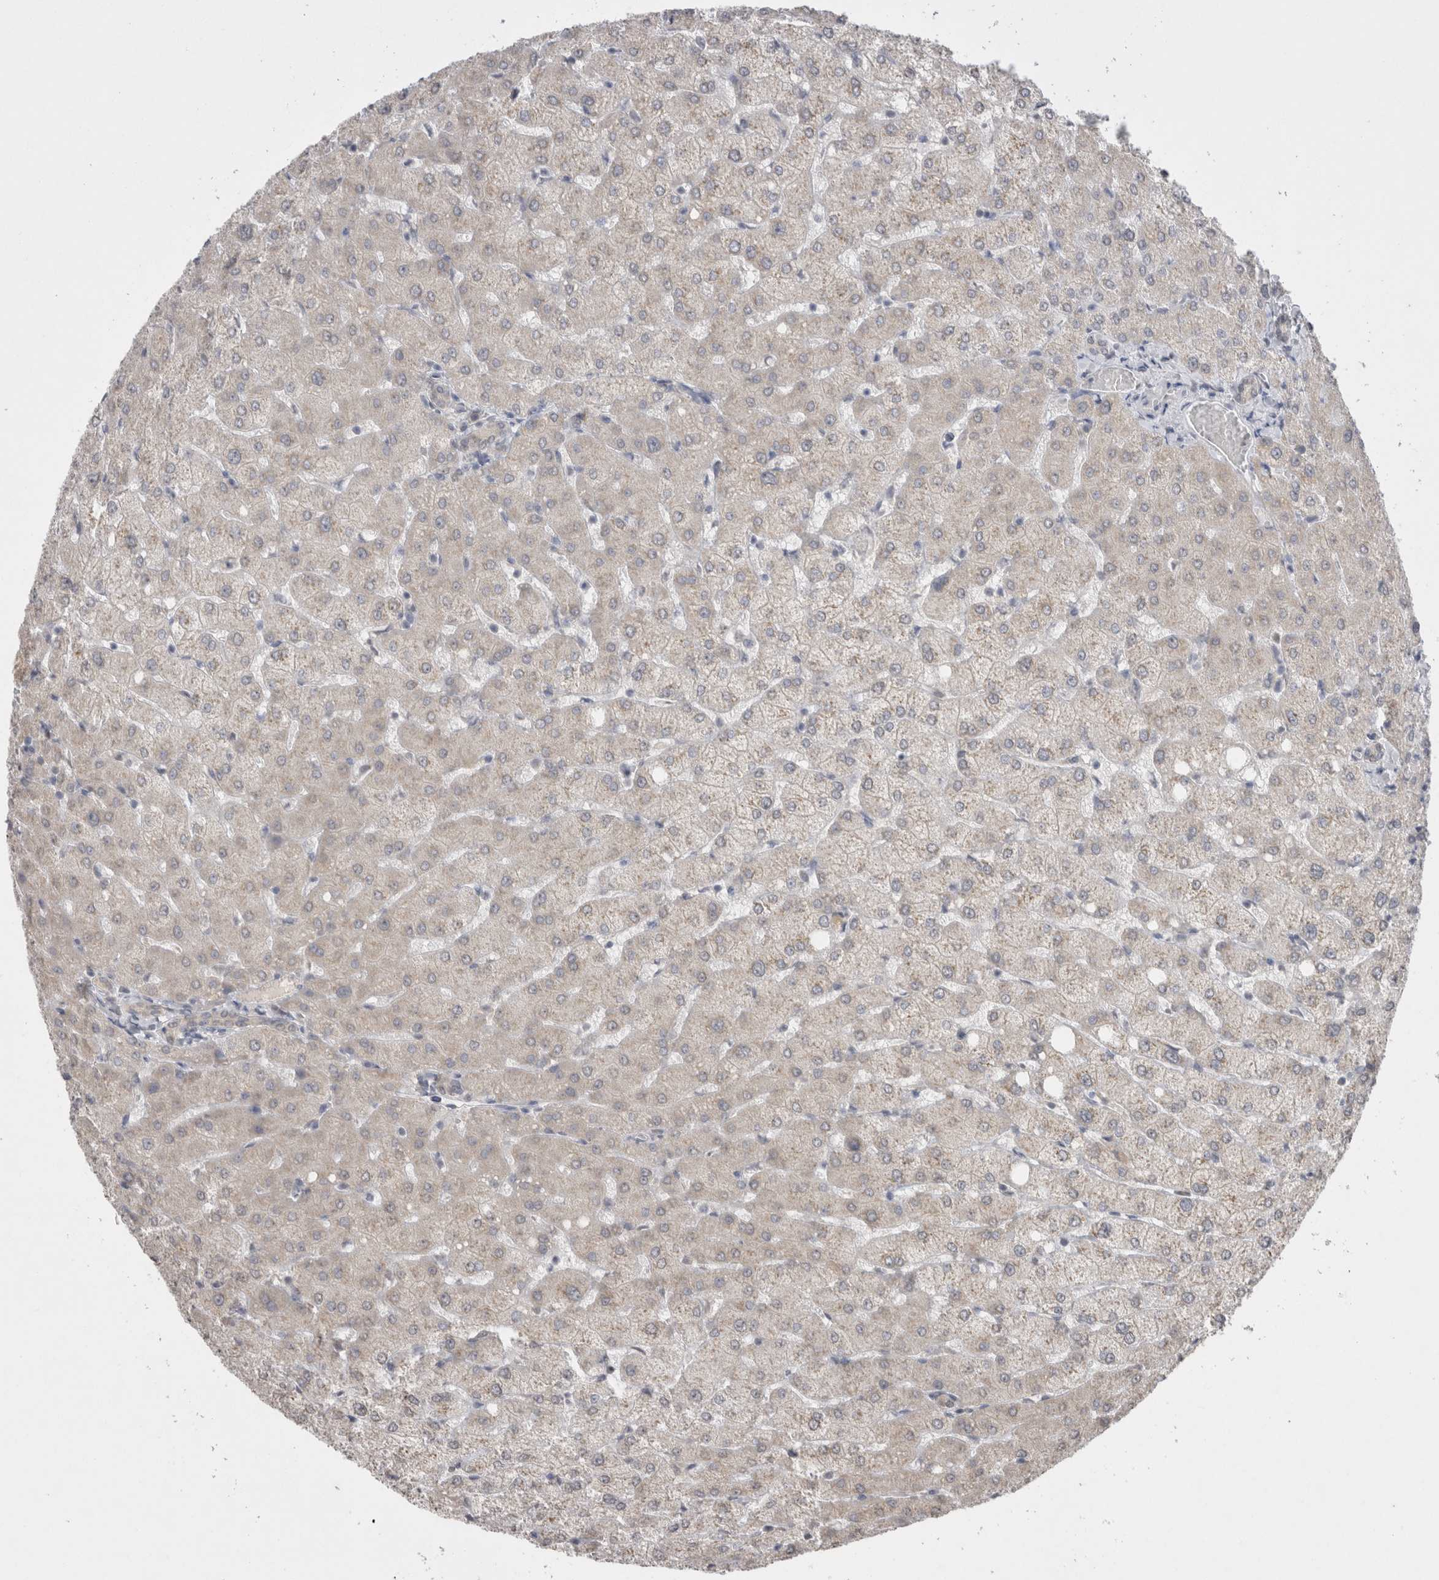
{"staining": {"intensity": "negative", "quantity": "none", "location": "none"}, "tissue": "liver", "cell_type": "Cholangiocytes", "image_type": "normal", "snomed": [{"axis": "morphology", "description": "Normal tissue, NOS"}, {"axis": "topography", "description": "Liver"}], "caption": "The histopathology image demonstrates no significant positivity in cholangiocytes of liver.", "gene": "NOMO1", "patient": {"sex": "female", "age": 54}}